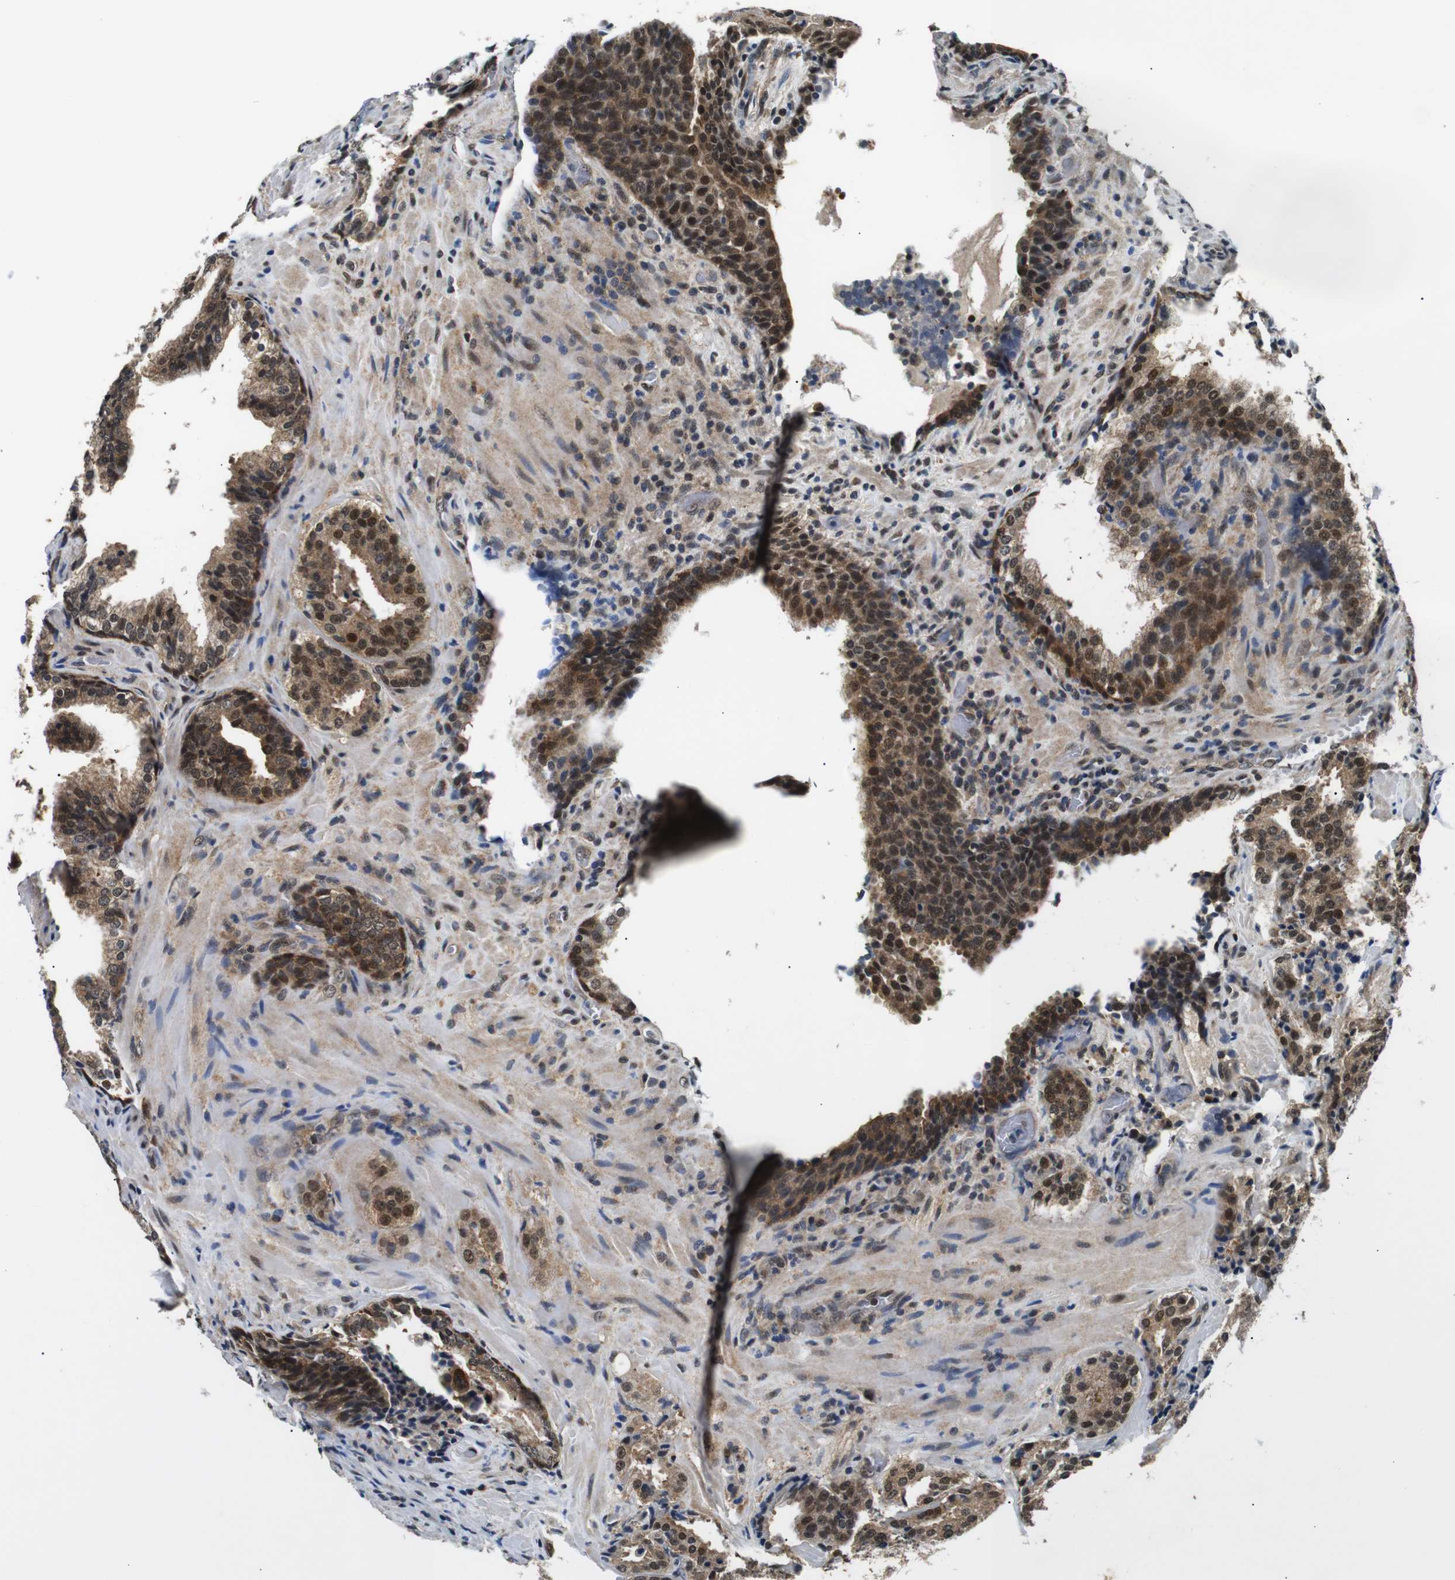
{"staining": {"intensity": "strong", "quantity": ">75%", "location": "cytoplasmic/membranous,nuclear"}, "tissue": "prostate cancer", "cell_type": "Tumor cells", "image_type": "cancer", "snomed": [{"axis": "morphology", "description": "Adenocarcinoma, High grade"}, {"axis": "topography", "description": "Prostate"}], "caption": "Prostate cancer stained with DAB immunohistochemistry reveals high levels of strong cytoplasmic/membranous and nuclear positivity in approximately >75% of tumor cells.", "gene": "SKP1", "patient": {"sex": "male", "age": 60}}